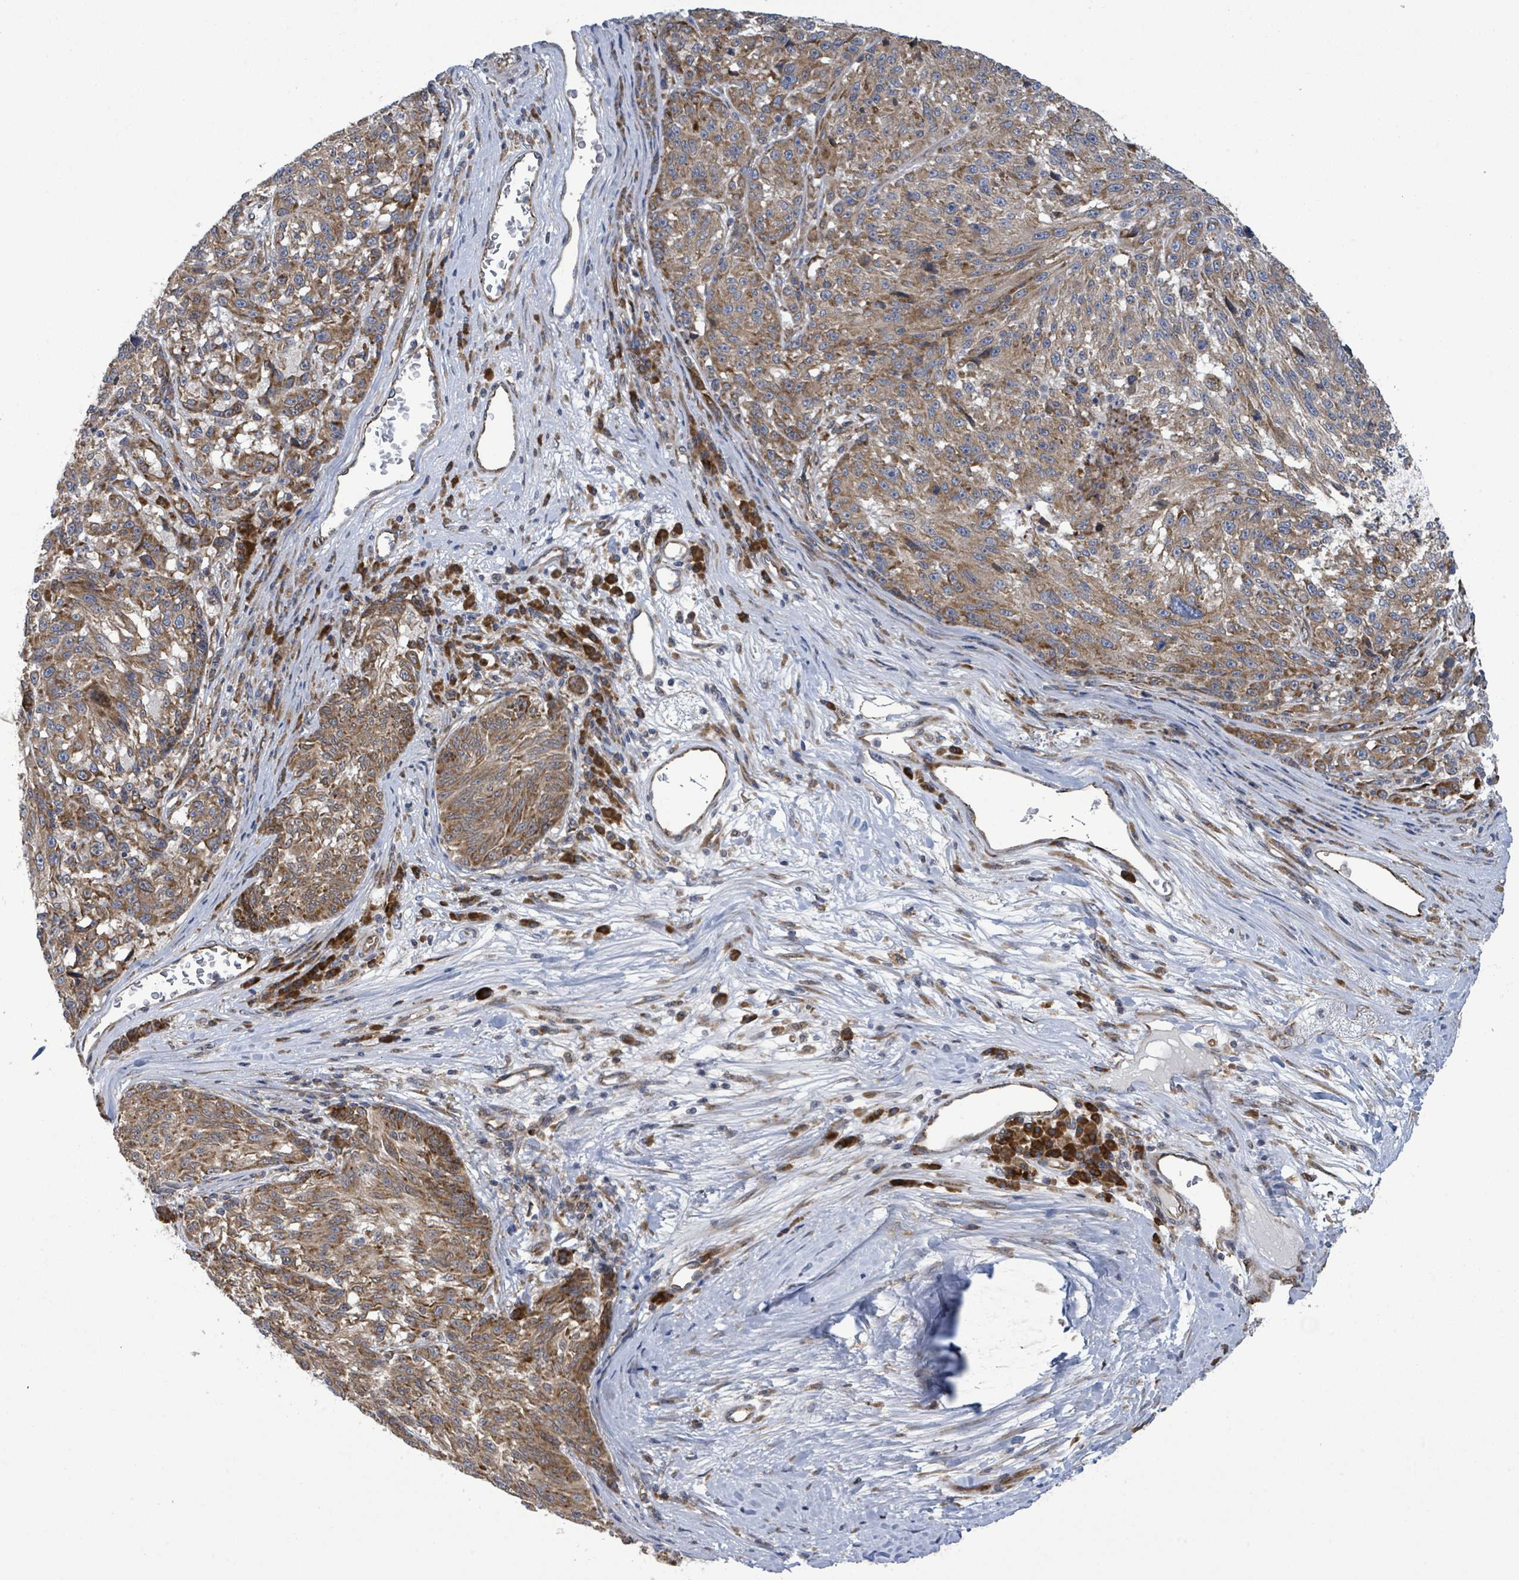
{"staining": {"intensity": "moderate", "quantity": ">75%", "location": "cytoplasmic/membranous"}, "tissue": "melanoma", "cell_type": "Tumor cells", "image_type": "cancer", "snomed": [{"axis": "morphology", "description": "Malignant melanoma, NOS"}, {"axis": "topography", "description": "Skin"}], "caption": "The immunohistochemical stain highlights moderate cytoplasmic/membranous expression in tumor cells of malignant melanoma tissue.", "gene": "NOMO1", "patient": {"sex": "male", "age": 53}}